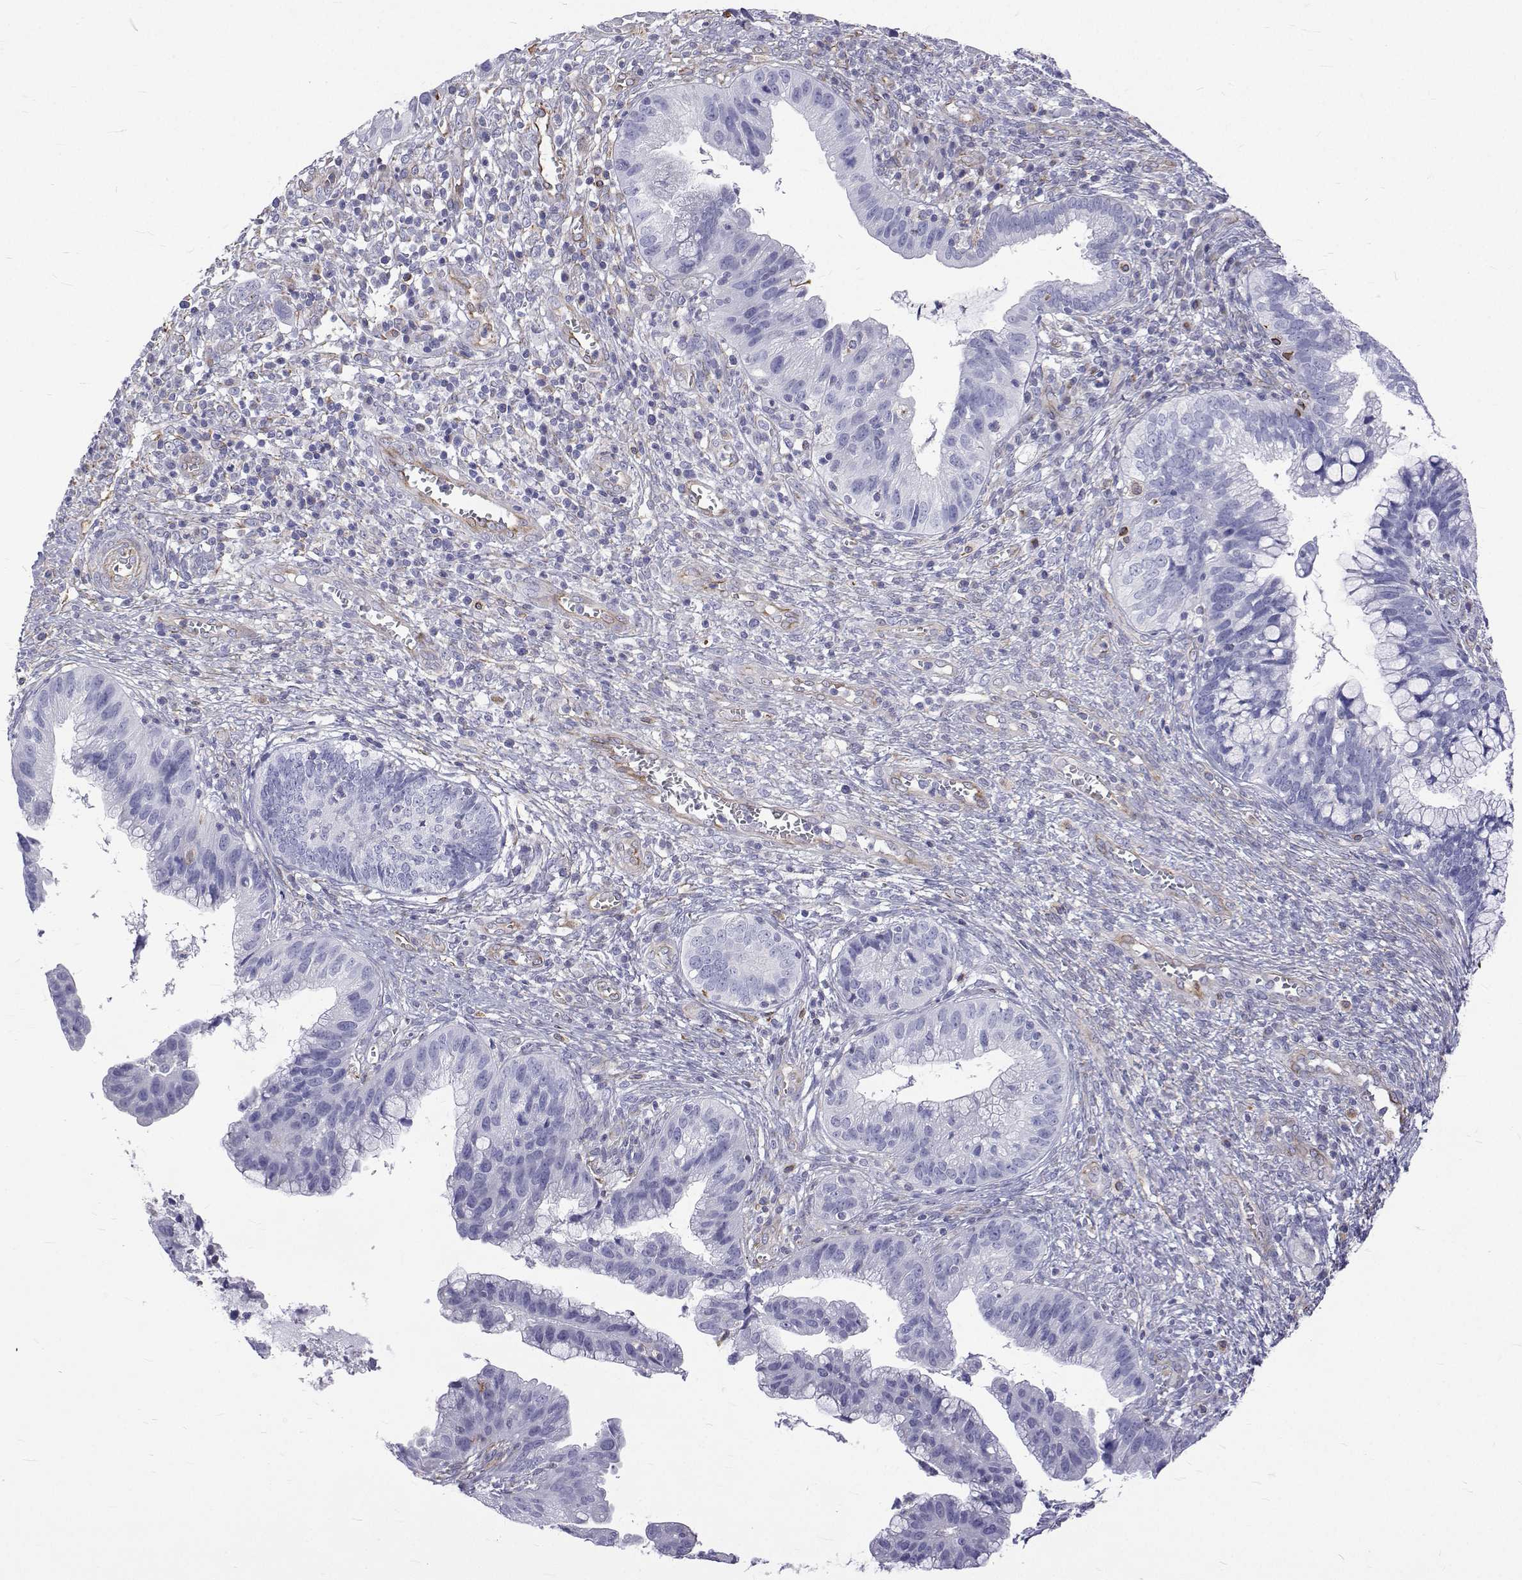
{"staining": {"intensity": "negative", "quantity": "none", "location": "none"}, "tissue": "cervical cancer", "cell_type": "Tumor cells", "image_type": "cancer", "snomed": [{"axis": "morphology", "description": "Adenocarcinoma, NOS"}, {"axis": "topography", "description": "Cervix"}], "caption": "Protein analysis of adenocarcinoma (cervical) shows no significant staining in tumor cells. The staining is performed using DAB brown chromogen with nuclei counter-stained in using hematoxylin.", "gene": "OPRPN", "patient": {"sex": "female", "age": 34}}